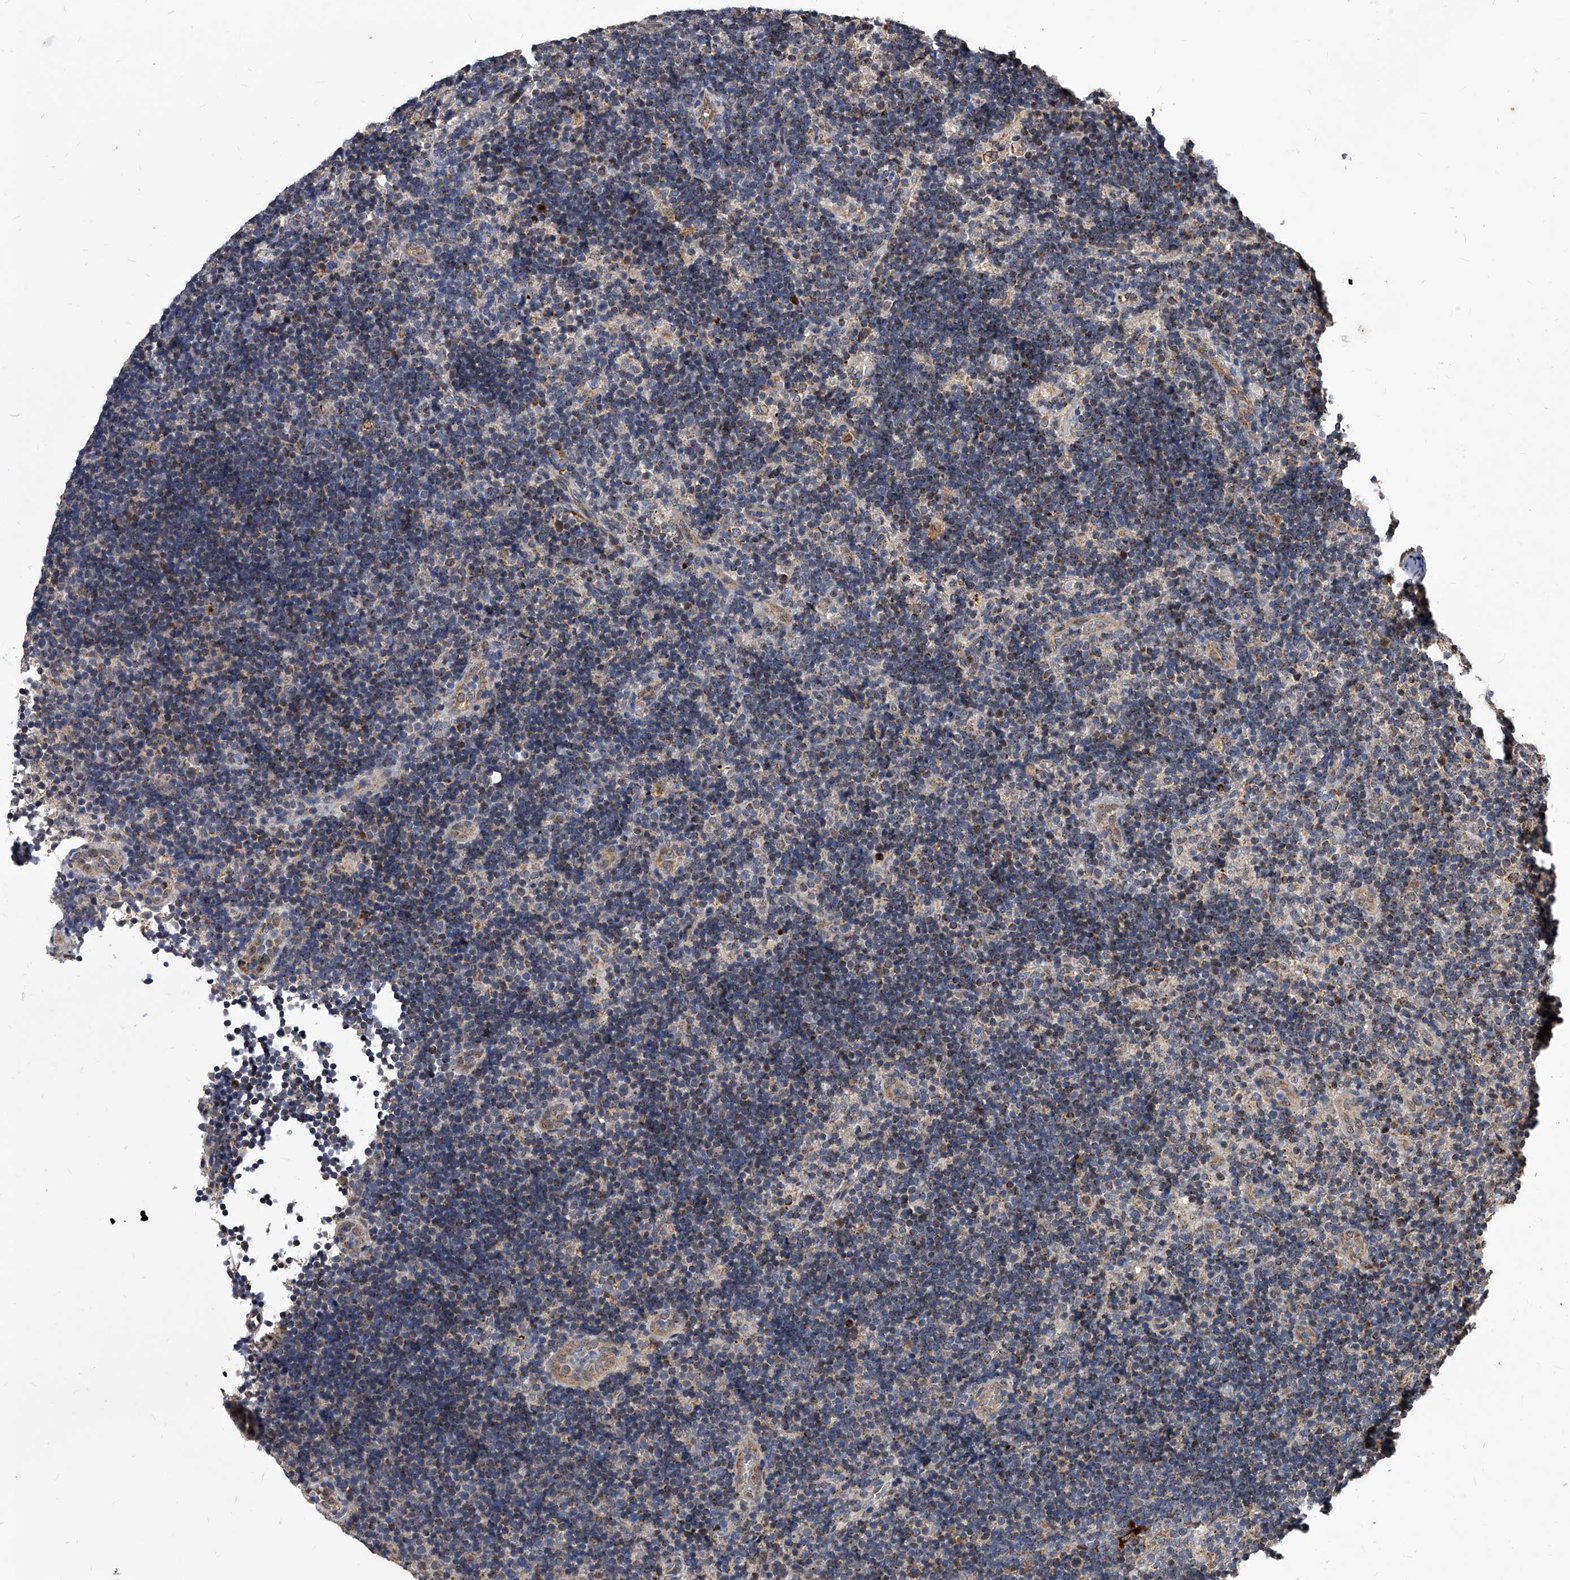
{"staining": {"intensity": "negative", "quantity": "none", "location": "none"}, "tissue": "lymph node", "cell_type": "Germinal center cells", "image_type": "normal", "snomed": [{"axis": "morphology", "description": "Normal tissue, NOS"}, {"axis": "topography", "description": "Lymph node"}], "caption": "High magnification brightfield microscopy of unremarkable lymph node stained with DAB (3,3'-diaminobenzidine) (brown) and counterstained with hematoxylin (blue): germinal center cells show no significant expression. (Immunohistochemistry (ihc), brightfield microscopy, high magnification).", "gene": "SOBP", "patient": {"sex": "female", "age": 22}}